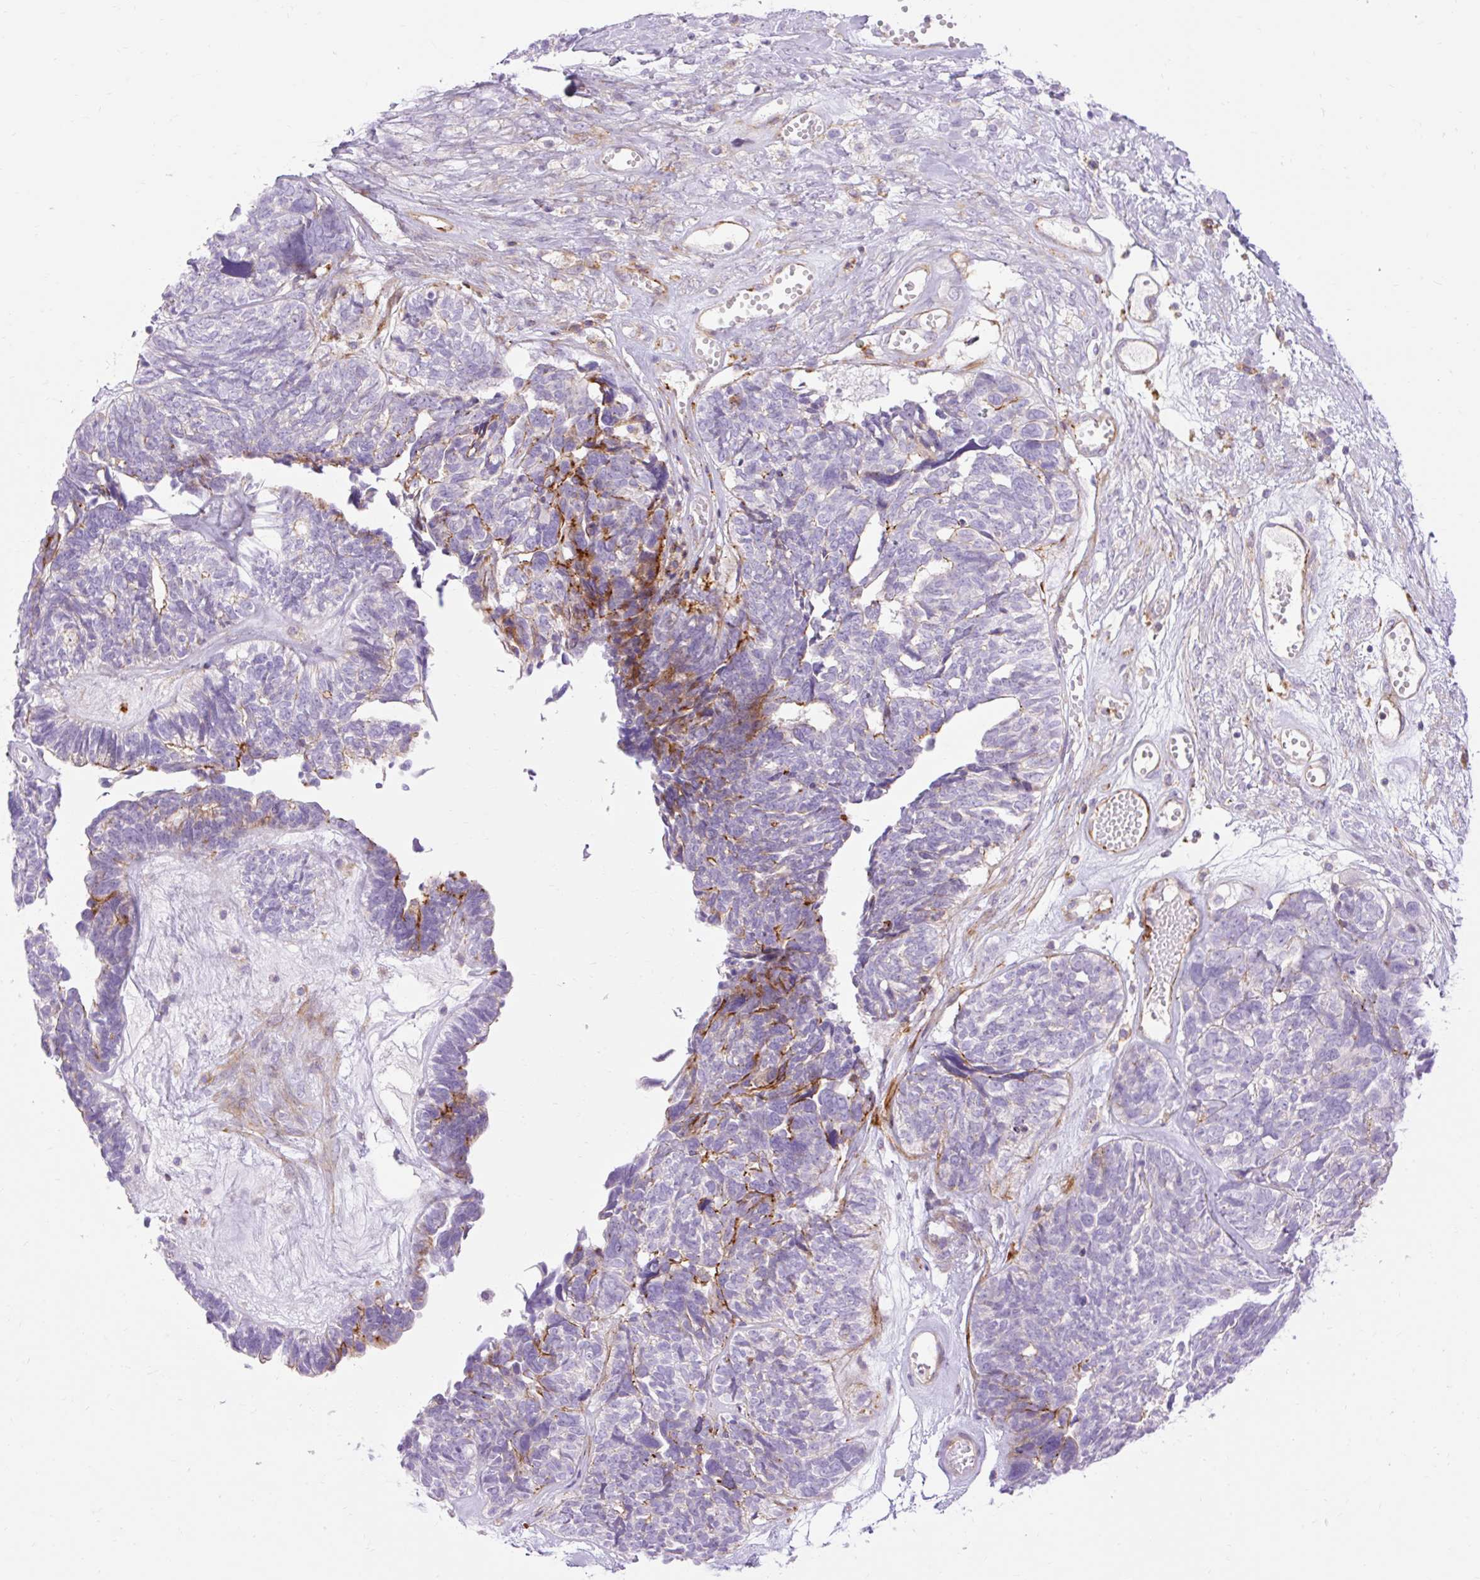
{"staining": {"intensity": "moderate", "quantity": "<25%", "location": "cytoplasmic/membranous"}, "tissue": "ovarian cancer", "cell_type": "Tumor cells", "image_type": "cancer", "snomed": [{"axis": "morphology", "description": "Cystadenocarcinoma, serous, NOS"}, {"axis": "topography", "description": "Ovary"}], "caption": "Immunohistochemical staining of ovarian serous cystadenocarcinoma exhibits low levels of moderate cytoplasmic/membranous protein positivity in about <25% of tumor cells.", "gene": "CORO7-PAM16", "patient": {"sex": "female", "age": 79}}